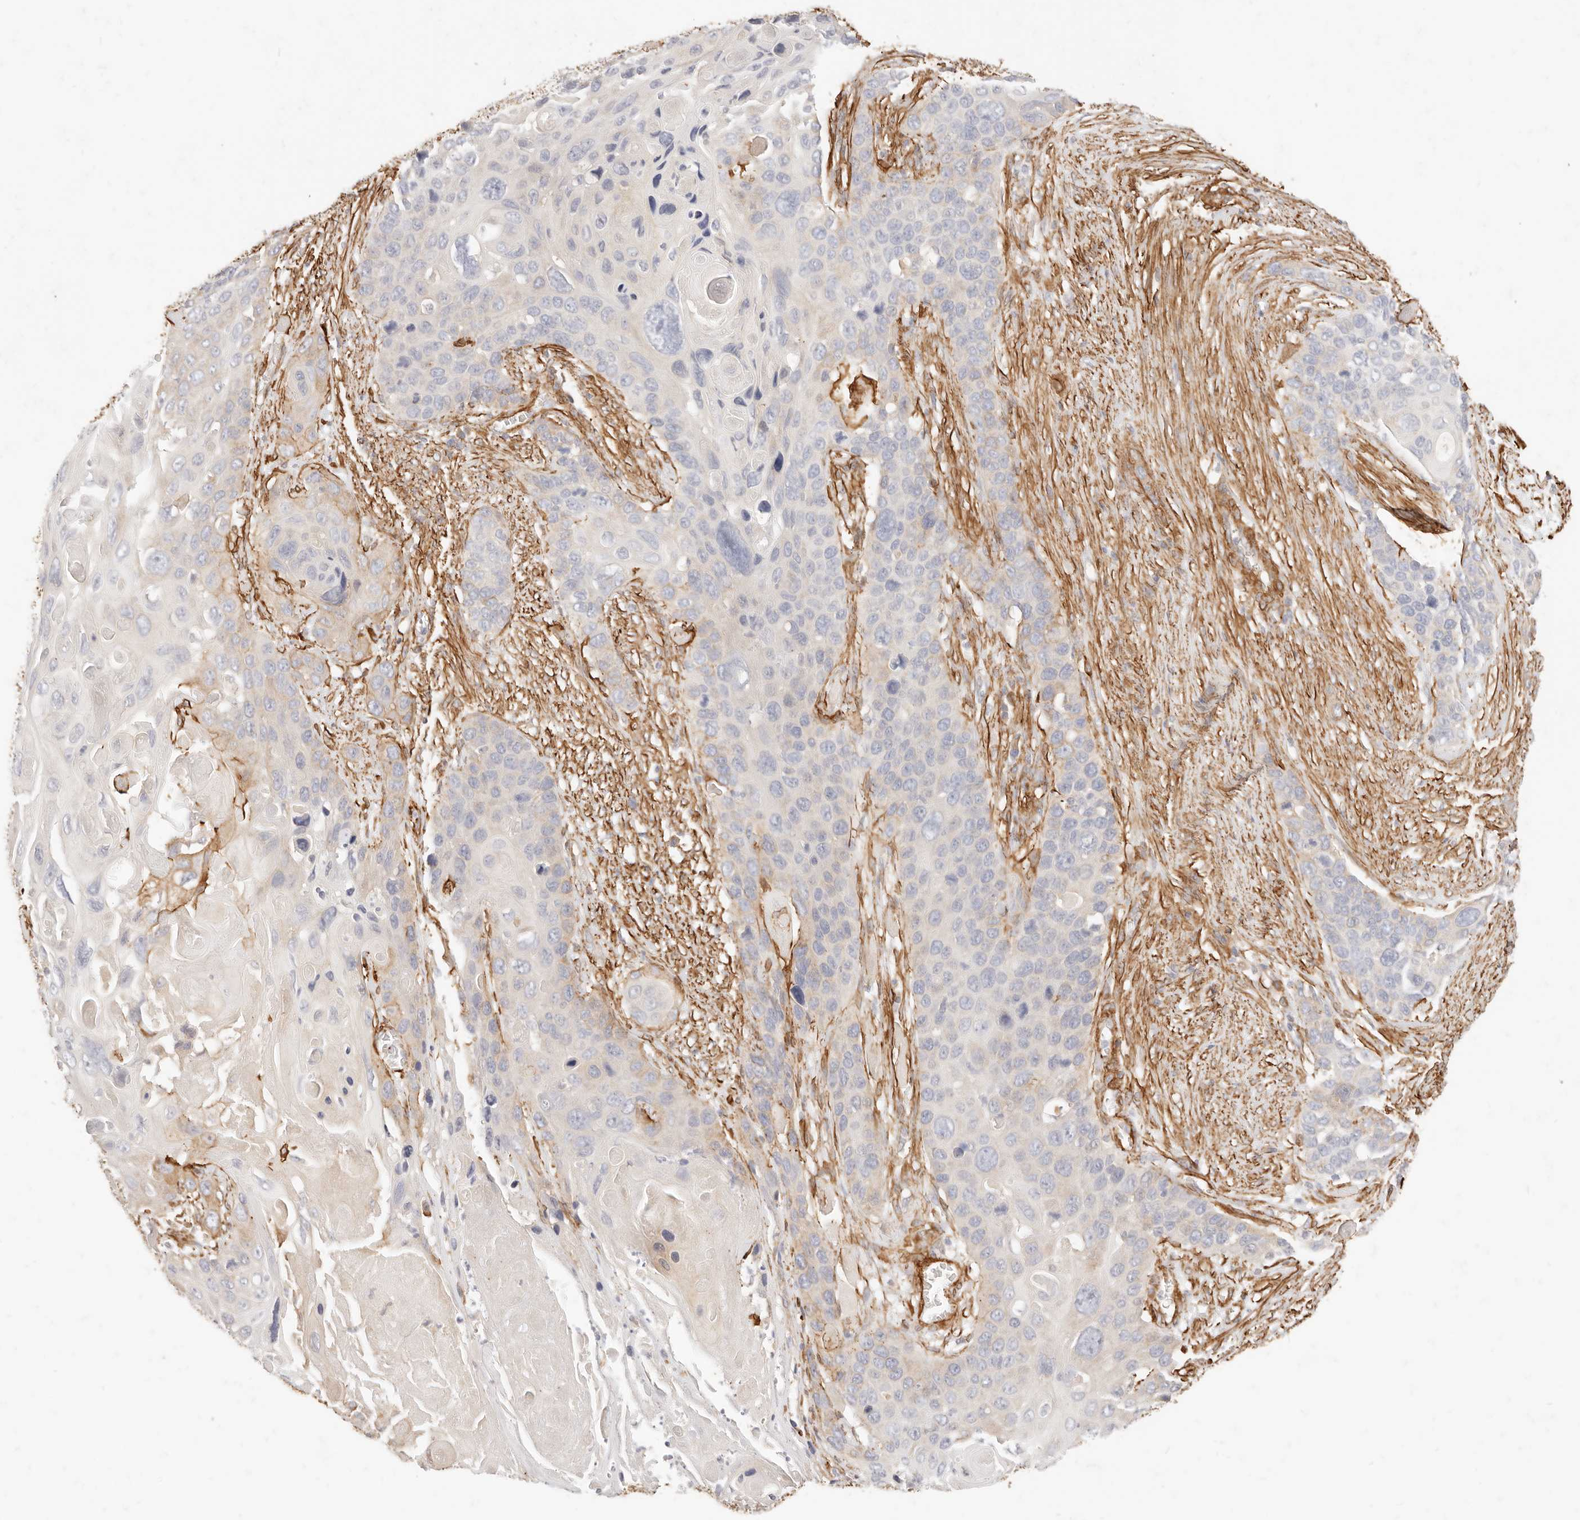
{"staining": {"intensity": "negative", "quantity": "none", "location": "none"}, "tissue": "skin cancer", "cell_type": "Tumor cells", "image_type": "cancer", "snomed": [{"axis": "morphology", "description": "Squamous cell carcinoma, NOS"}, {"axis": "topography", "description": "Skin"}], "caption": "Immunohistochemistry (IHC) micrograph of skin cancer (squamous cell carcinoma) stained for a protein (brown), which demonstrates no expression in tumor cells.", "gene": "TMTC2", "patient": {"sex": "male", "age": 55}}